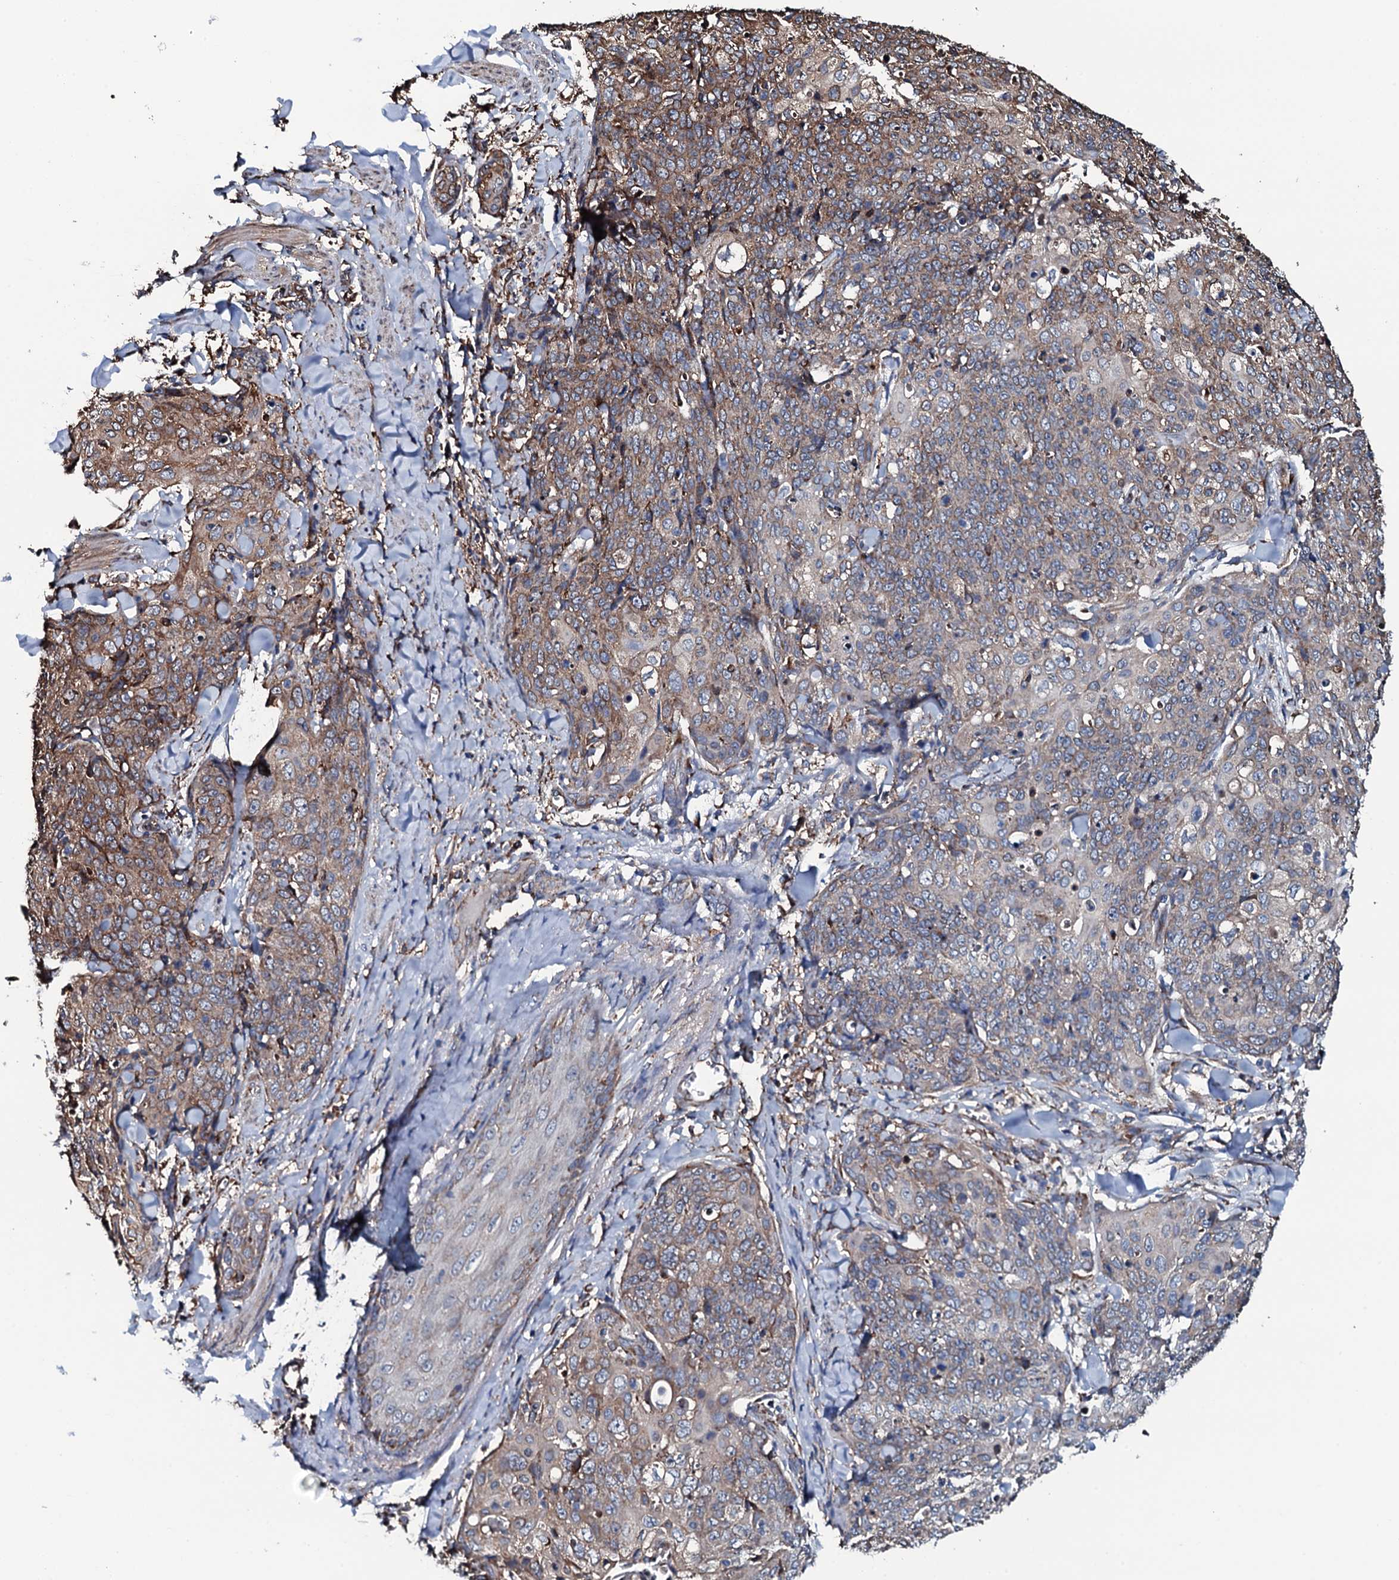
{"staining": {"intensity": "moderate", "quantity": ">75%", "location": "cytoplasmic/membranous"}, "tissue": "skin cancer", "cell_type": "Tumor cells", "image_type": "cancer", "snomed": [{"axis": "morphology", "description": "Squamous cell carcinoma, NOS"}, {"axis": "topography", "description": "Skin"}, {"axis": "topography", "description": "Vulva"}], "caption": "Human skin cancer stained with a brown dye demonstrates moderate cytoplasmic/membranous positive expression in approximately >75% of tumor cells.", "gene": "RAB12", "patient": {"sex": "female", "age": 85}}